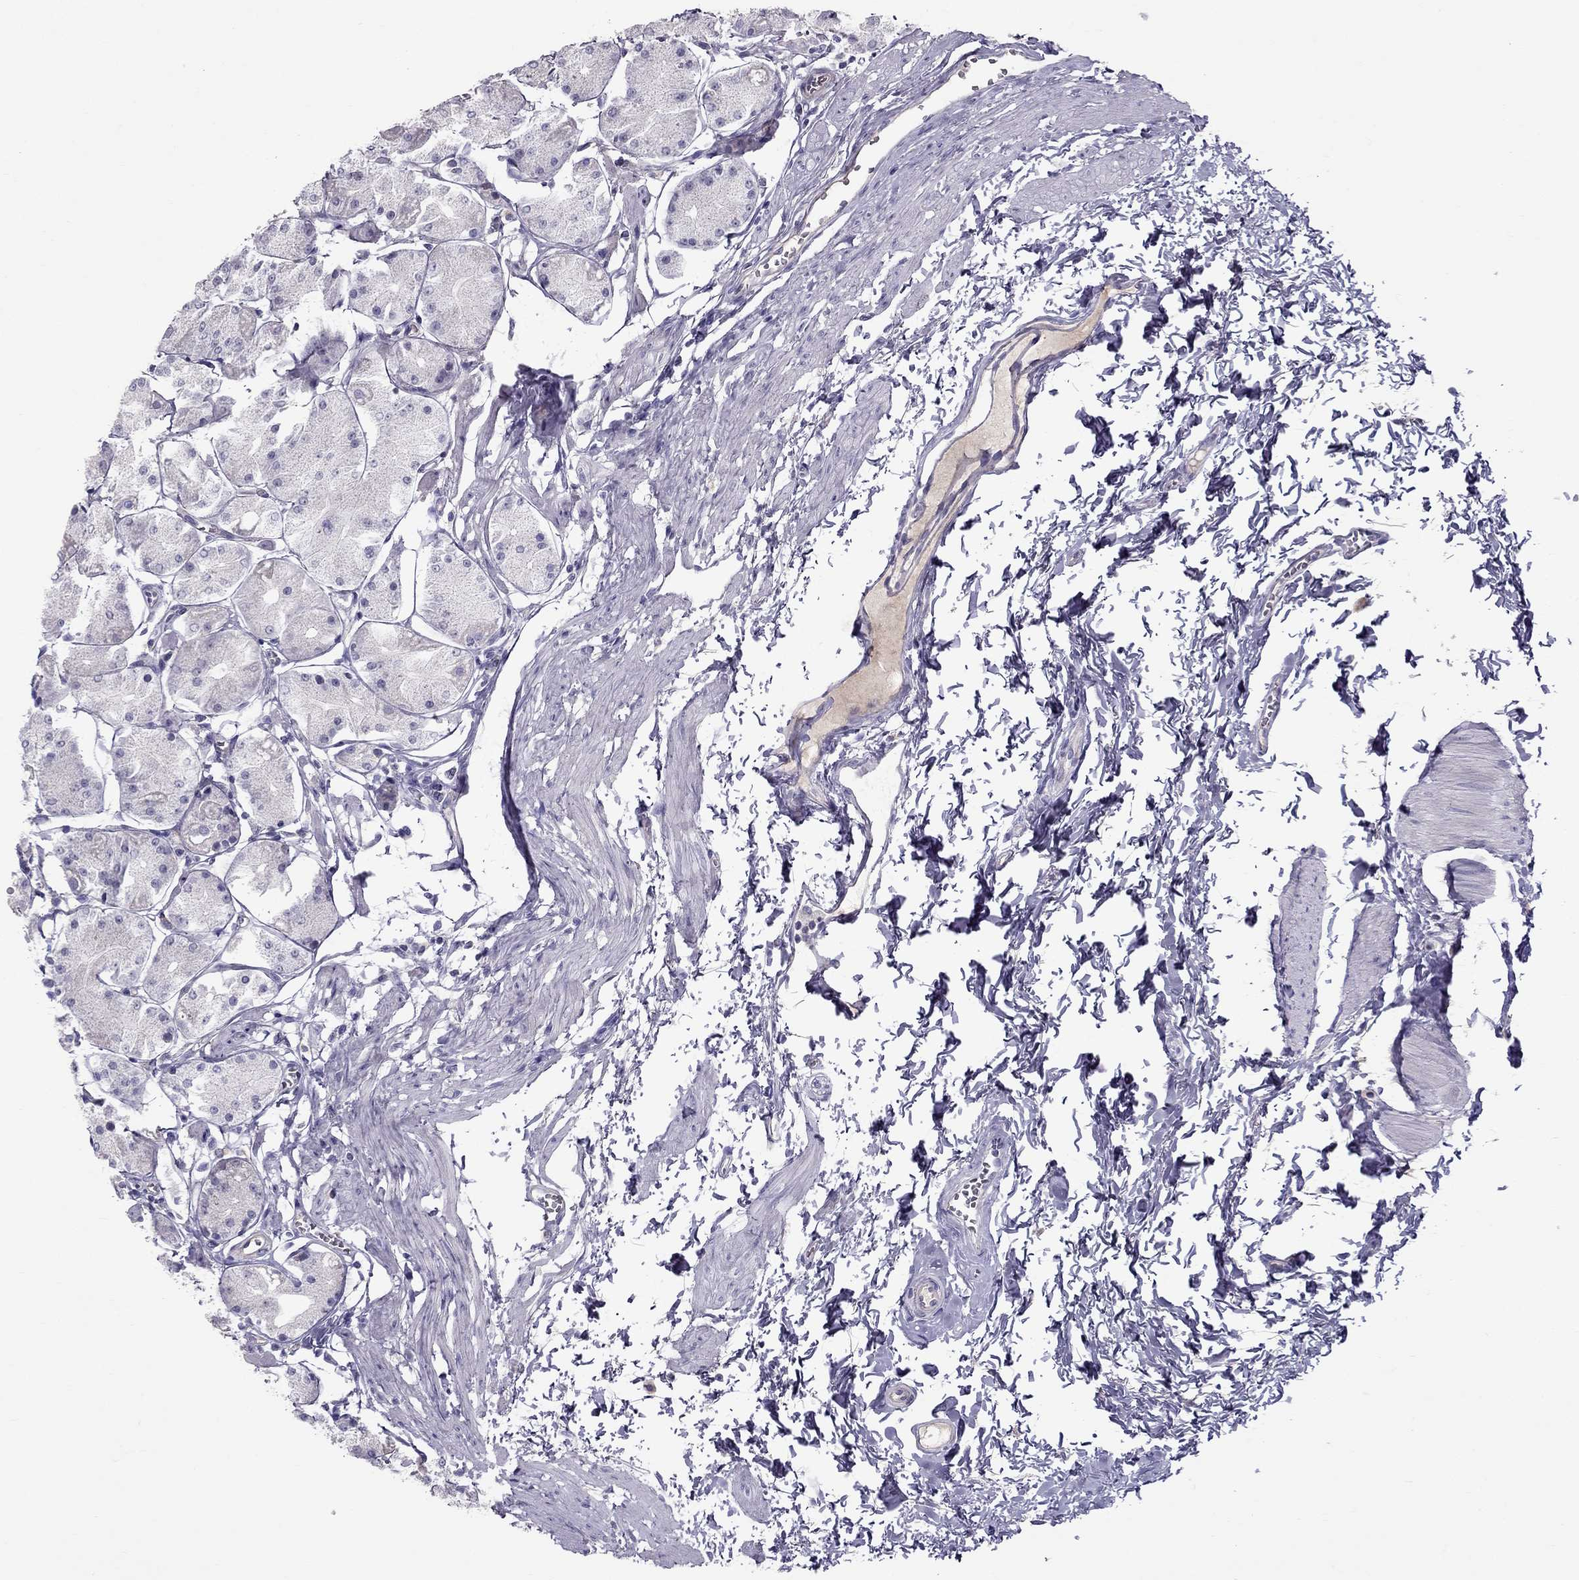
{"staining": {"intensity": "negative", "quantity": "none", "location": "none"}, "tissue": "stomach", "cell_type": "Glandular cells", "image_type": "normal", "snomed": [{"axis": "morphology", "description": "Normal tissue, NOS"}, {"axis": "topography", "description": "Stomach, upper"}], "caption": "A high-resolution photomicrograph shows immunohistochemistry staining of benign stomach, which displays no significant positivity in glandular cells.", "gene": "STOML3", "patient": {"sex": "male", "age": 60}}